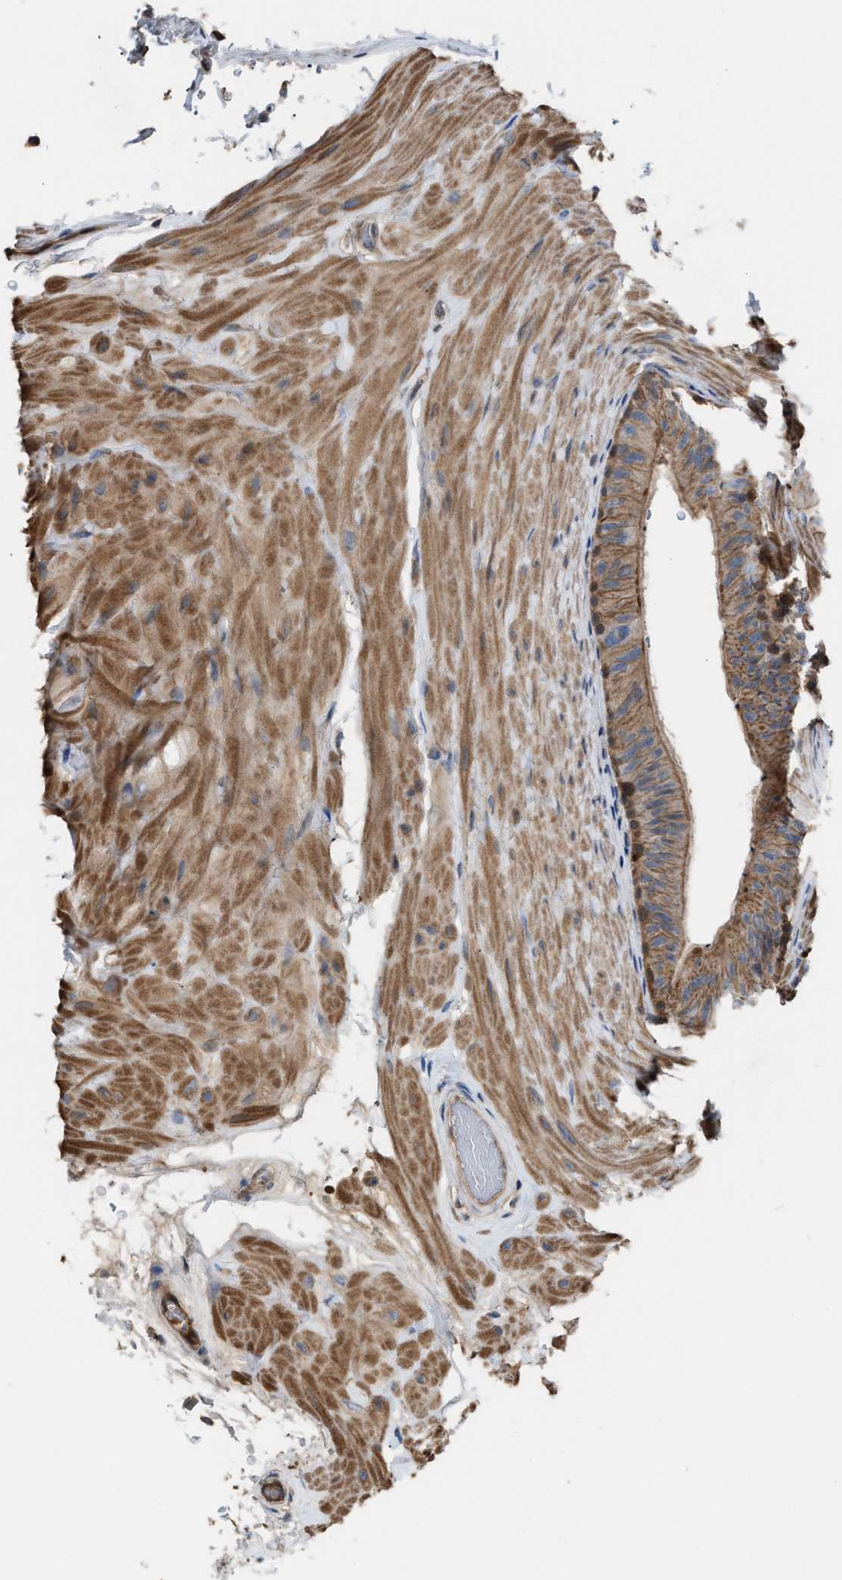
{"staining": {"intensity": "moderate", "quantity": ">75%", "location": "cytoplasmic/membranous"}, "tissue": "epididymis", "cell_type": "Glandular cells", "image_type": "normal", "snomed": [{"axis": "morphology", "description": "Normal tissue, NOS"}, {"axis": "topography", "description": "Epididymis"}], "caption": "About >75% of glandular cells in benign human epididymis display moderate cytoplasmic/membranous protein expression as visualized by brown immunohistochemical staining.", "gene": "TPK1", "patient": {"sex": "male", "age": 34}}